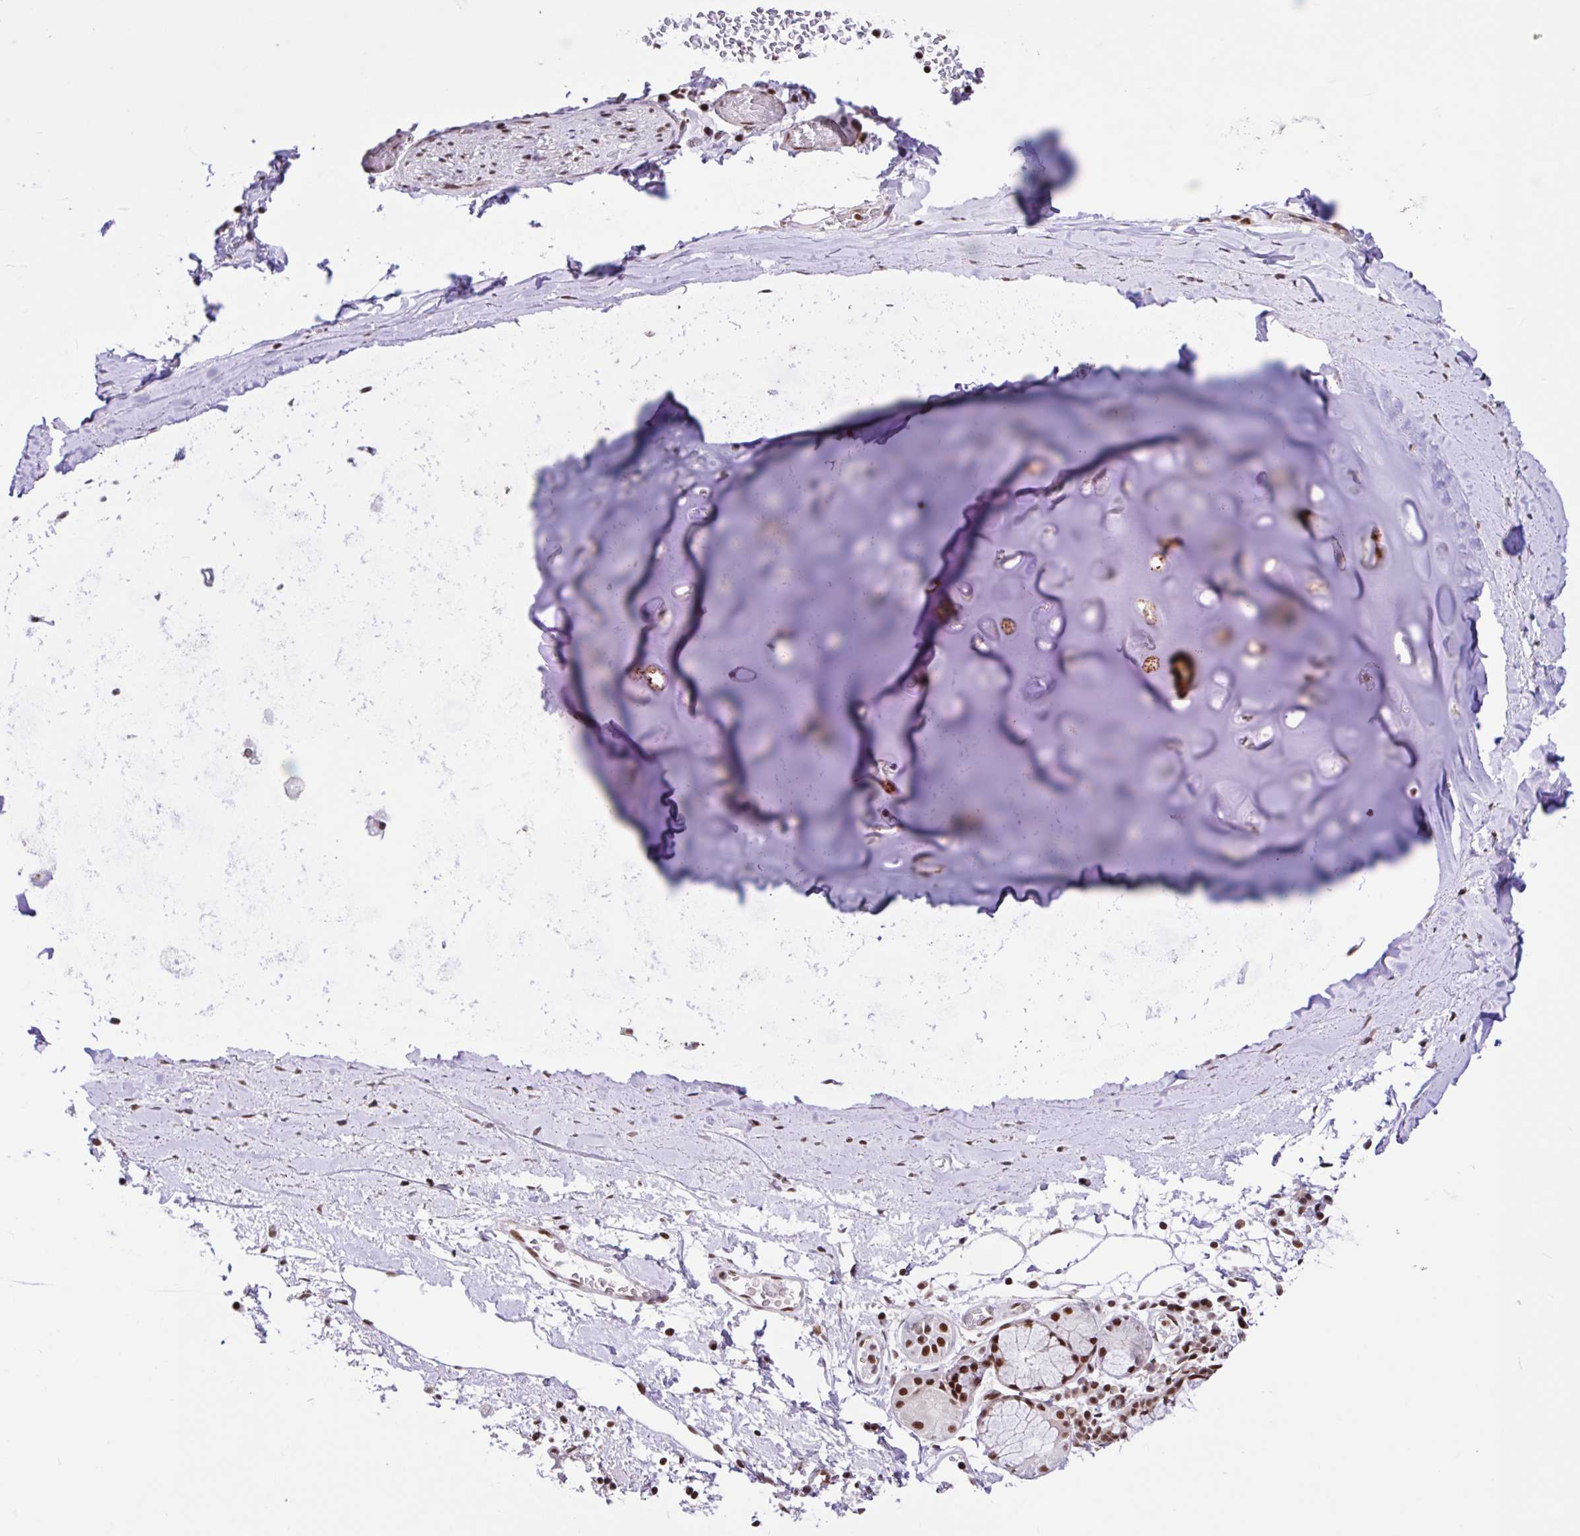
{"staining": {"intensity": "weak", "quantity": ">75%", "location": "nuclear"}, "tissue": "adipose tissue", "cell_type": "Adipocytes", "image_type": "normal", "snomed": [{"axis": "morphology", "description": "Normal tissue, NOS"}, {"axis": "morphology", "description": "Degeneration, NOS"}, {"axis": "topography", "description": "Cartilage tissue"}, {"axis": "topography", "description": "Lung"}], "caption": "Immunohistochemical staining of normal adipose tissue exhibits weak nuclear protein staining in about >75% of adipocytes.", "gene": "CCDC12", "patient": {"sex": "female", "age": 61}}